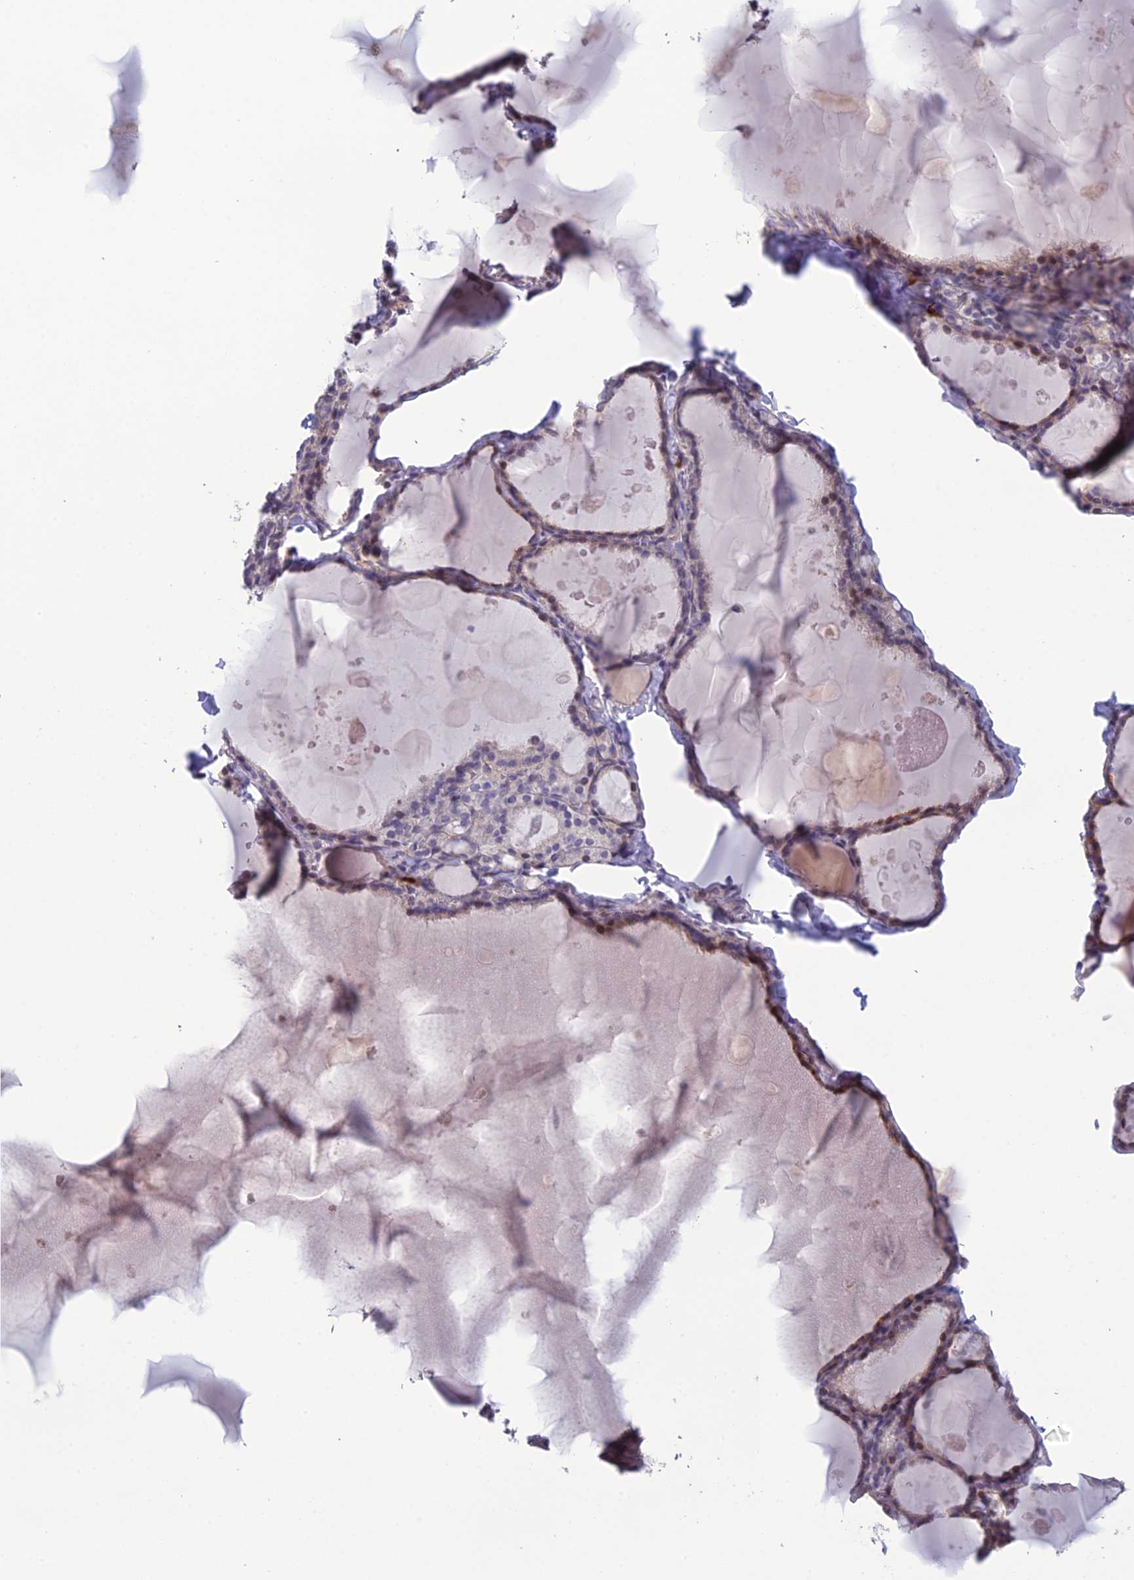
{"staining": {"intensity": "weak", "quantity": "<25%", "location": "cytoplasmic/membranous"}, "tissue": "thyroid gland", "cell_type": "Glandular cells", "image_type": "normal", "snomed": [{"axis": "morphology", "description": "Normal tissue, NOS"}, {"axis": "topography", "description": "Thyroid gland"}], "caption": "Glandular cells show no significant staining in benign thyroid gland. (IHC, brightfield microscopy, high magnification).", "gene": "TMEM134", "patient": {"sex": "male", "age": 56}}